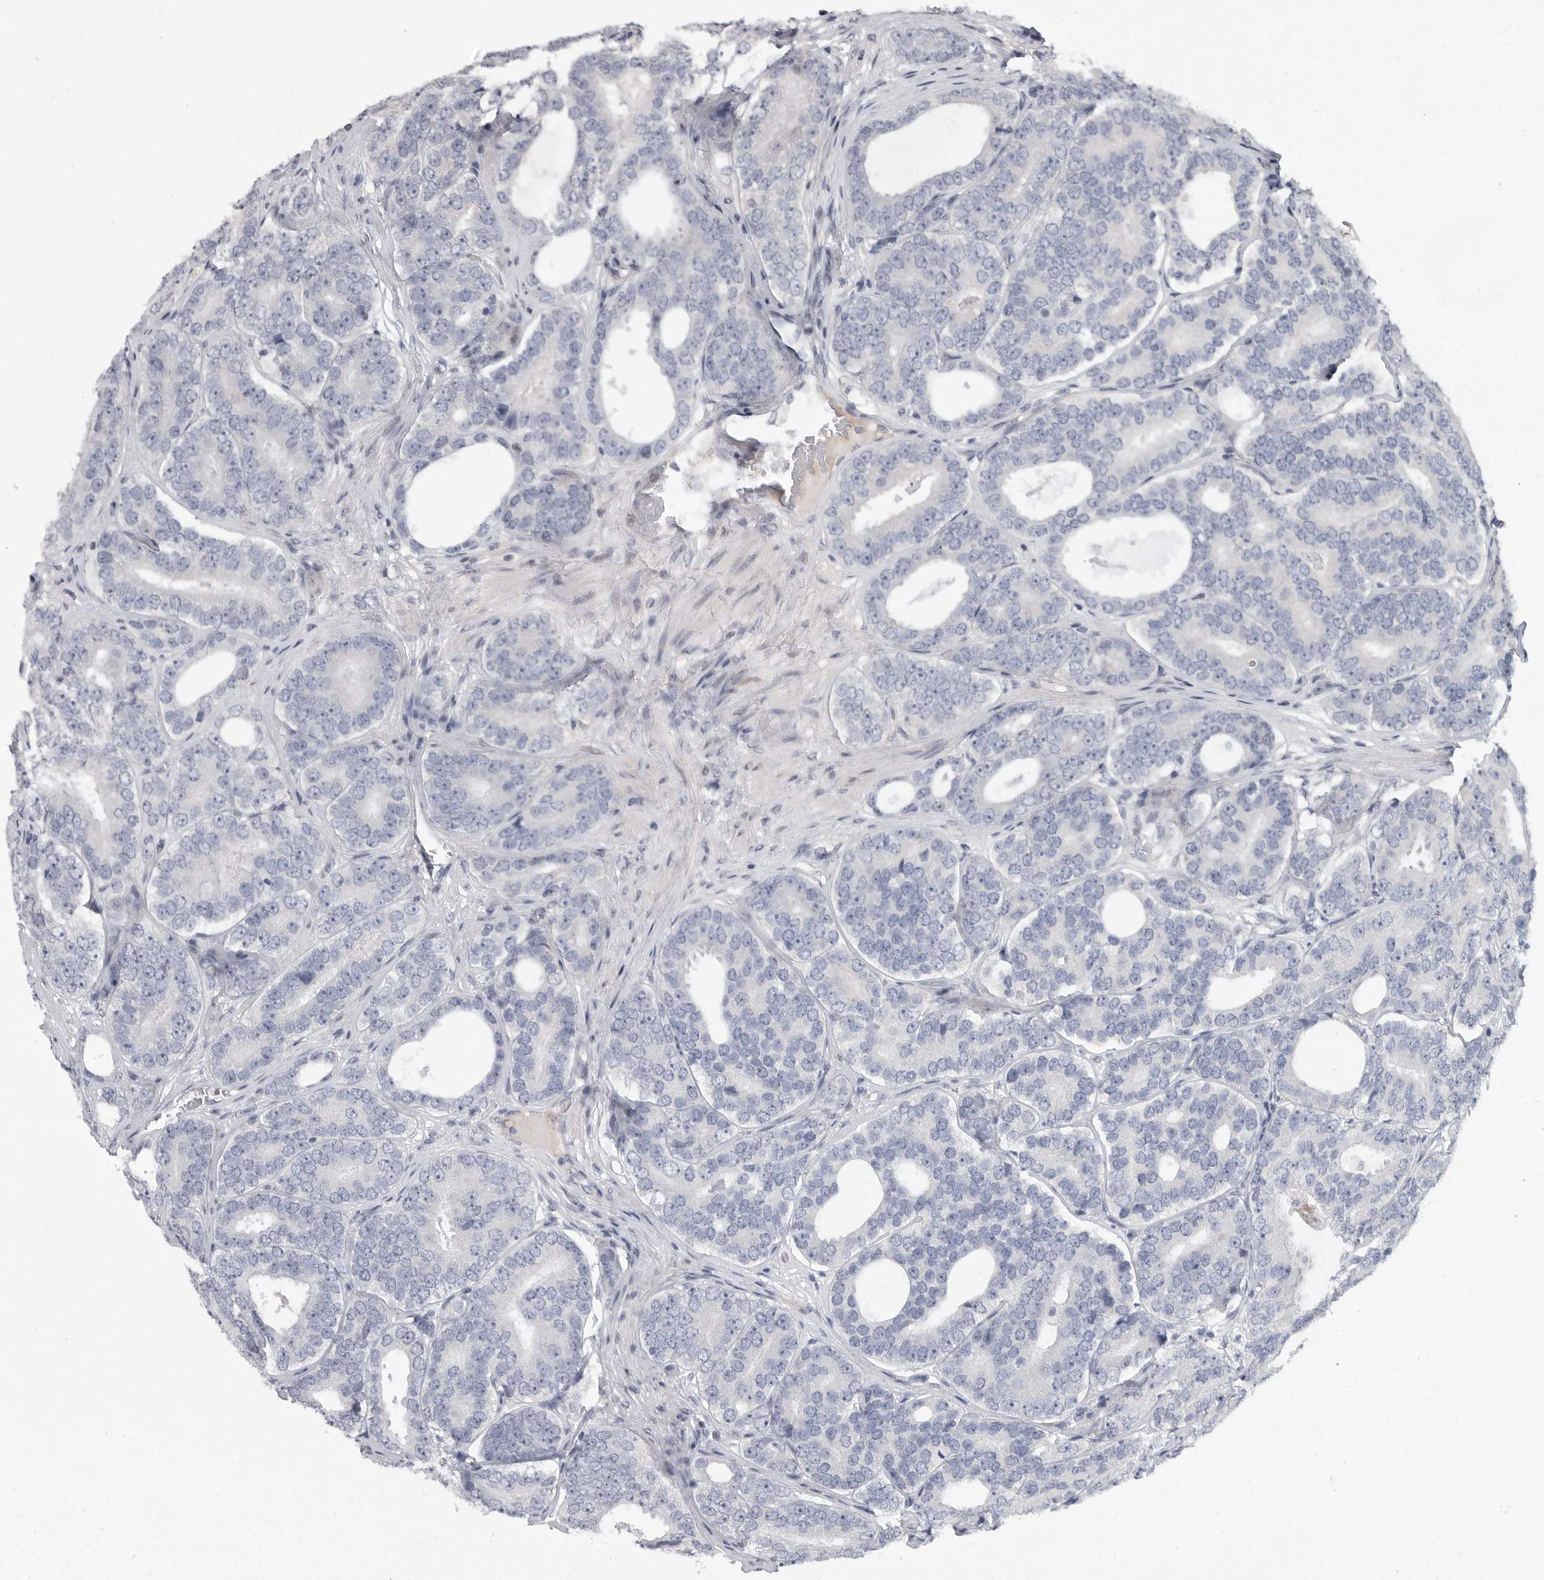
{"staining": {"intensity": "negative", "quantity": "none", "location": "none"}, "tissue": "prostate cancer", "cell_type": "Tumor cells", "image_type": "cancer", "snomed": [{"axis": "morphology", "description": "Adenocarcinoma, High grade"}, {"axis": "topography", "description": "Prostate"}], "caption": "High magnification brightfield microscopy of adenocarcinoma (high-grade) (prostate) stained with DAB (brown) and counterstained with hematoxylin (blue): tumor cells show no significant positivity.", "gene": "FBXO43", "patient": {"sex": "male", "age": 56}}